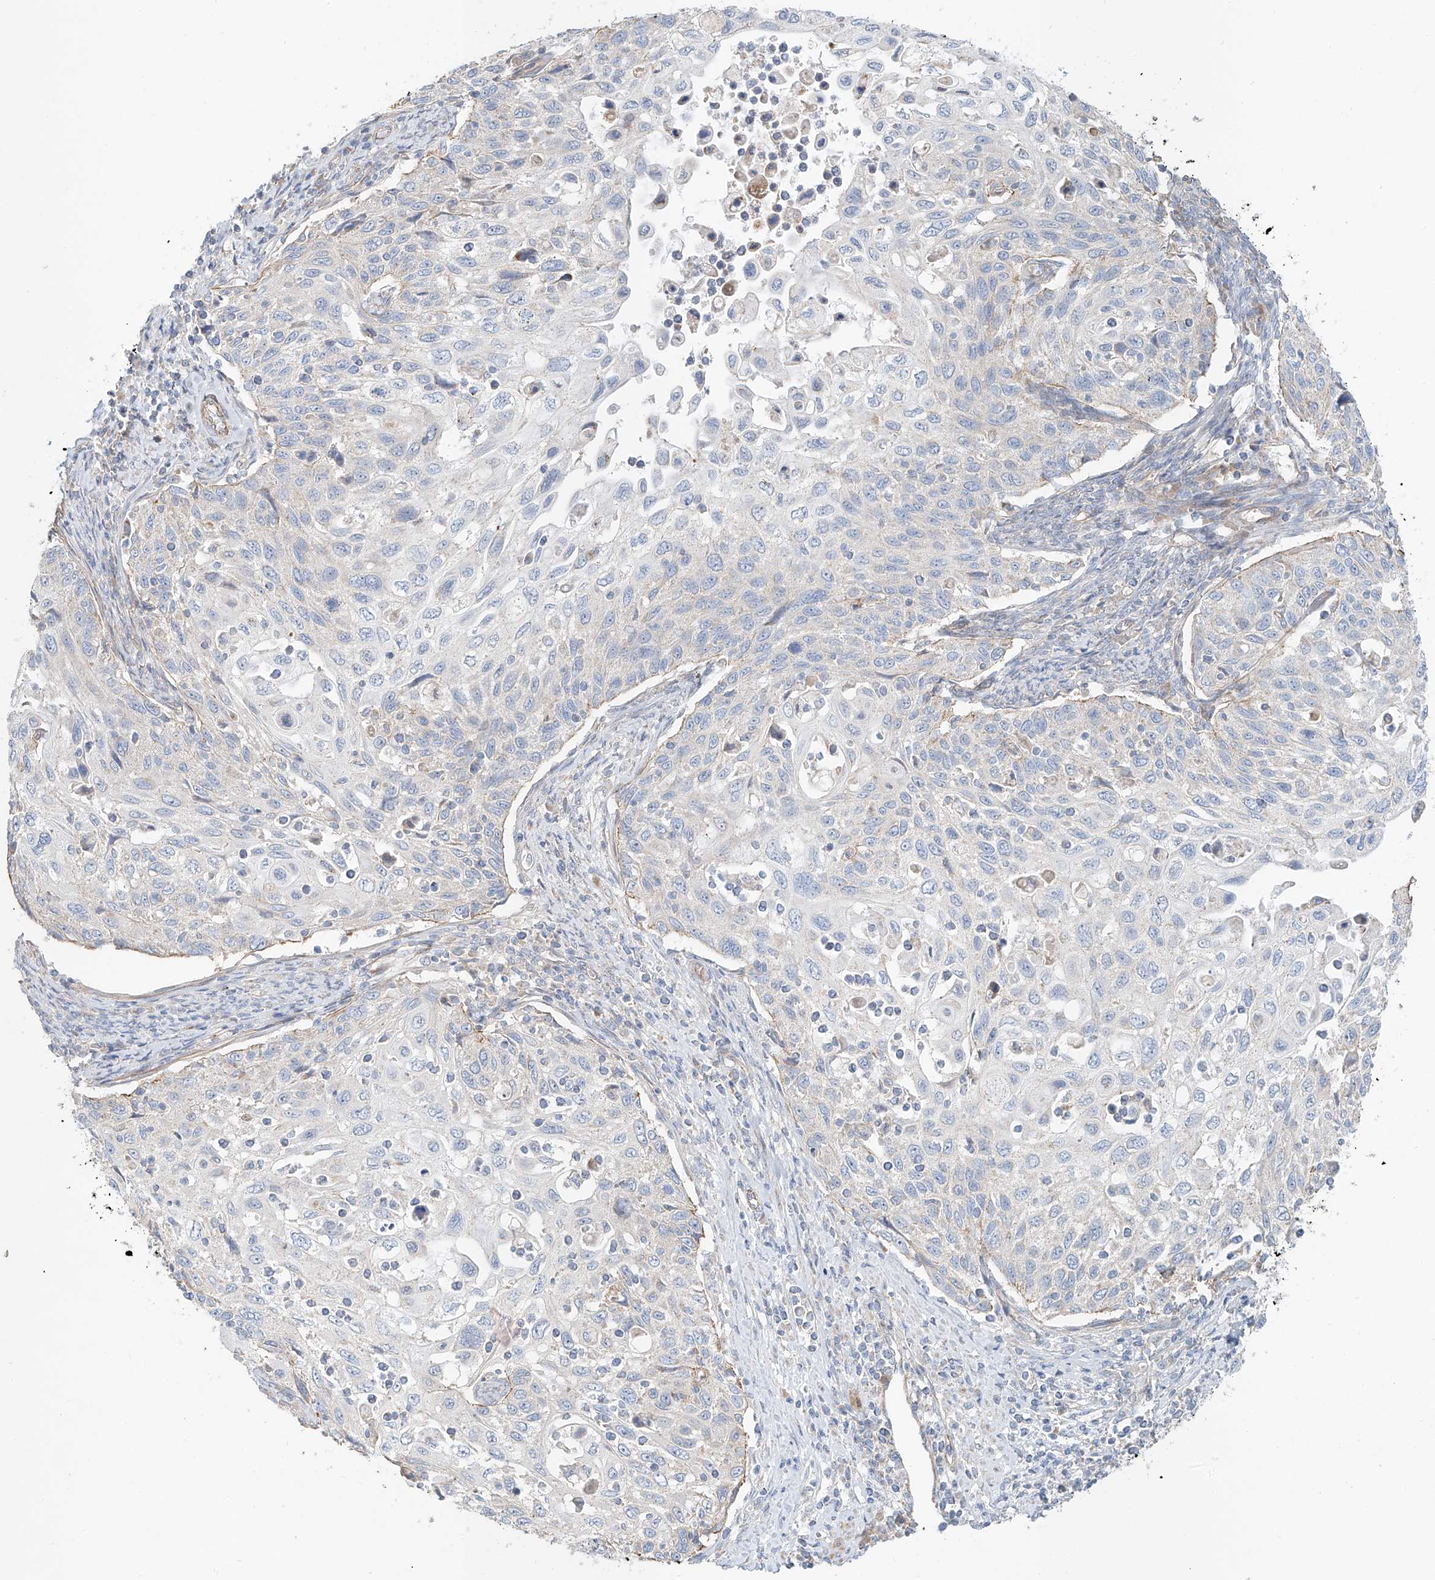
{"staining": {"intensity": "negative", "quantity": "none", "location": "none"}, "tissue": "cervical cancer", "cell_type": "Tumor cells", "image_type": "cancer", "snomed": [{"axis": "morphology", "description": "Squamous cell carcinoma, NOS"}, {"axis": "topography", "description": "Cervix"}], "caption": "Immunohistochemistry of cervical squamous cell carcinoma displays no staining in tumor cells.", "gene": "AJM1", "patient": {"sex": "female", "age": 70}}